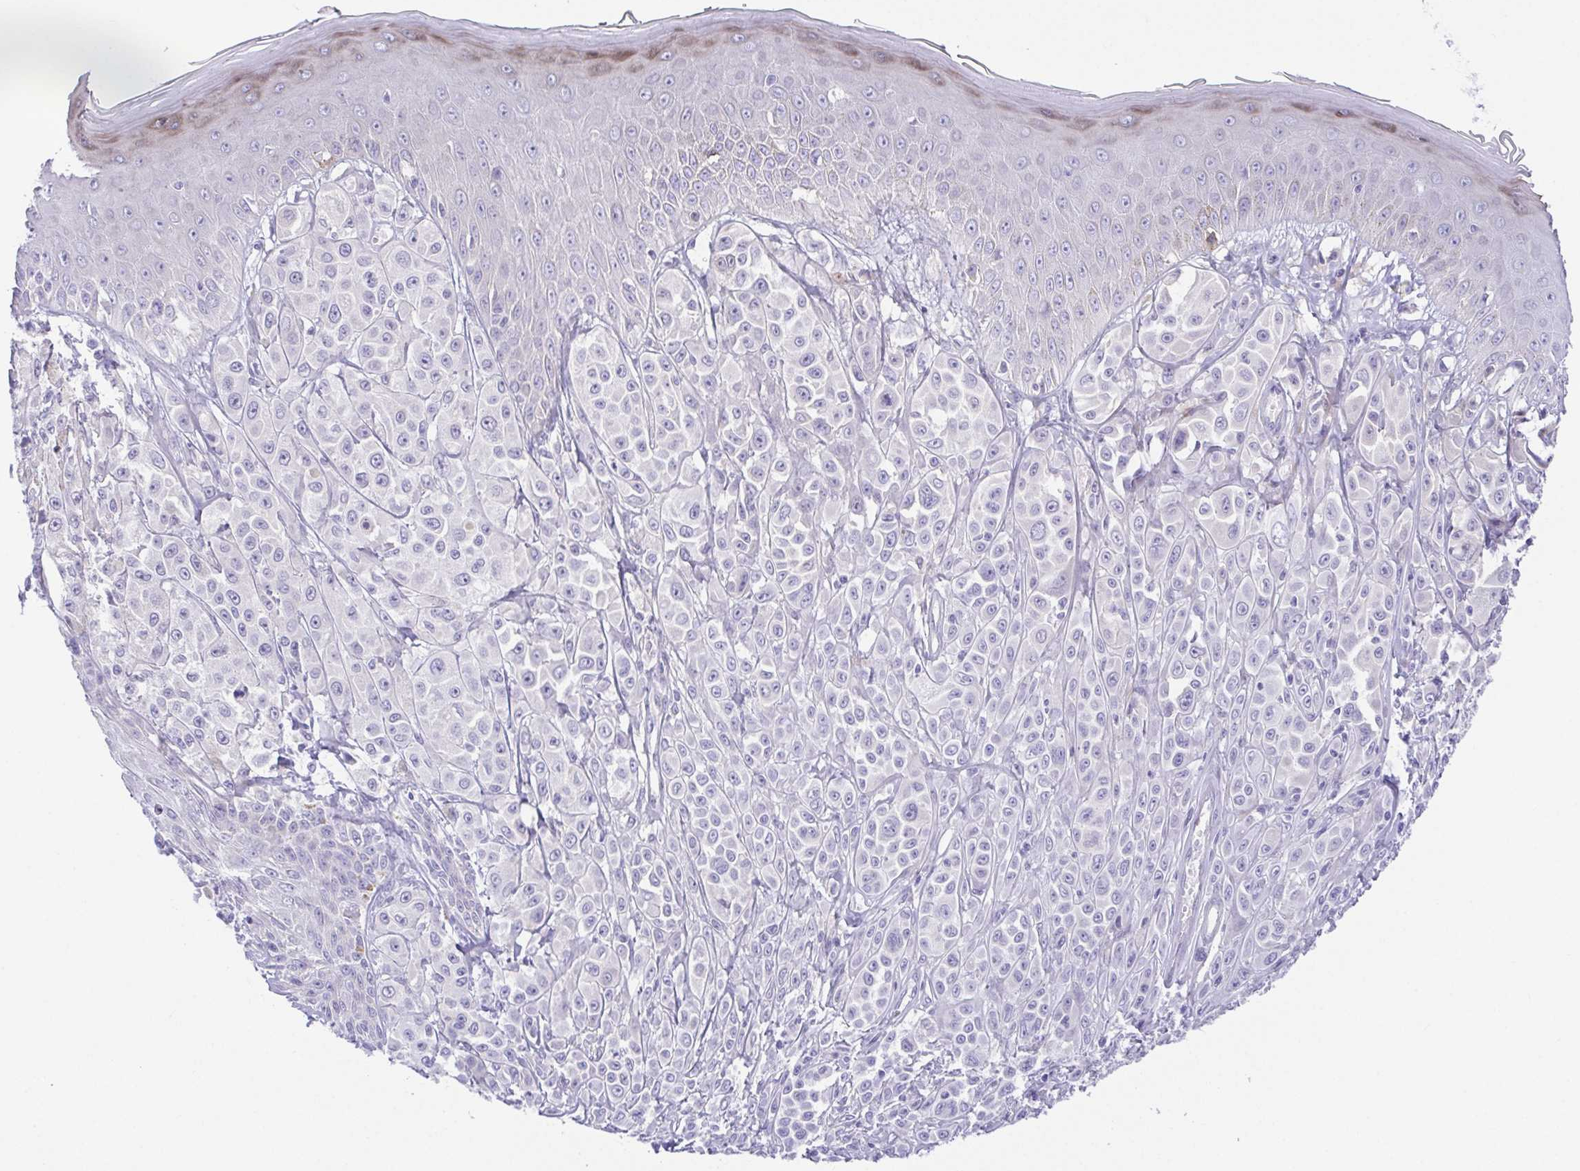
{"staining": {"intensity": "negative", "quantity": "none", "location": "none"}, "tissue": "melanoma", "cell_type": "Tumor cells", "image_type": "cancer", "snomed": [{"axis": "morphology", "description": "Malignant melanoma, NOS"}, {"axis": "topography", "description": "Skin"}], "caption": "This histopathology image is of melanoma stained with immunohistochemistry to label a protein in brown with the nuclei are counter-stained blue. There is no positivity in tumor cells.", "gene": "LUZP4", "patient": {"sex": "male", "age": 67}}